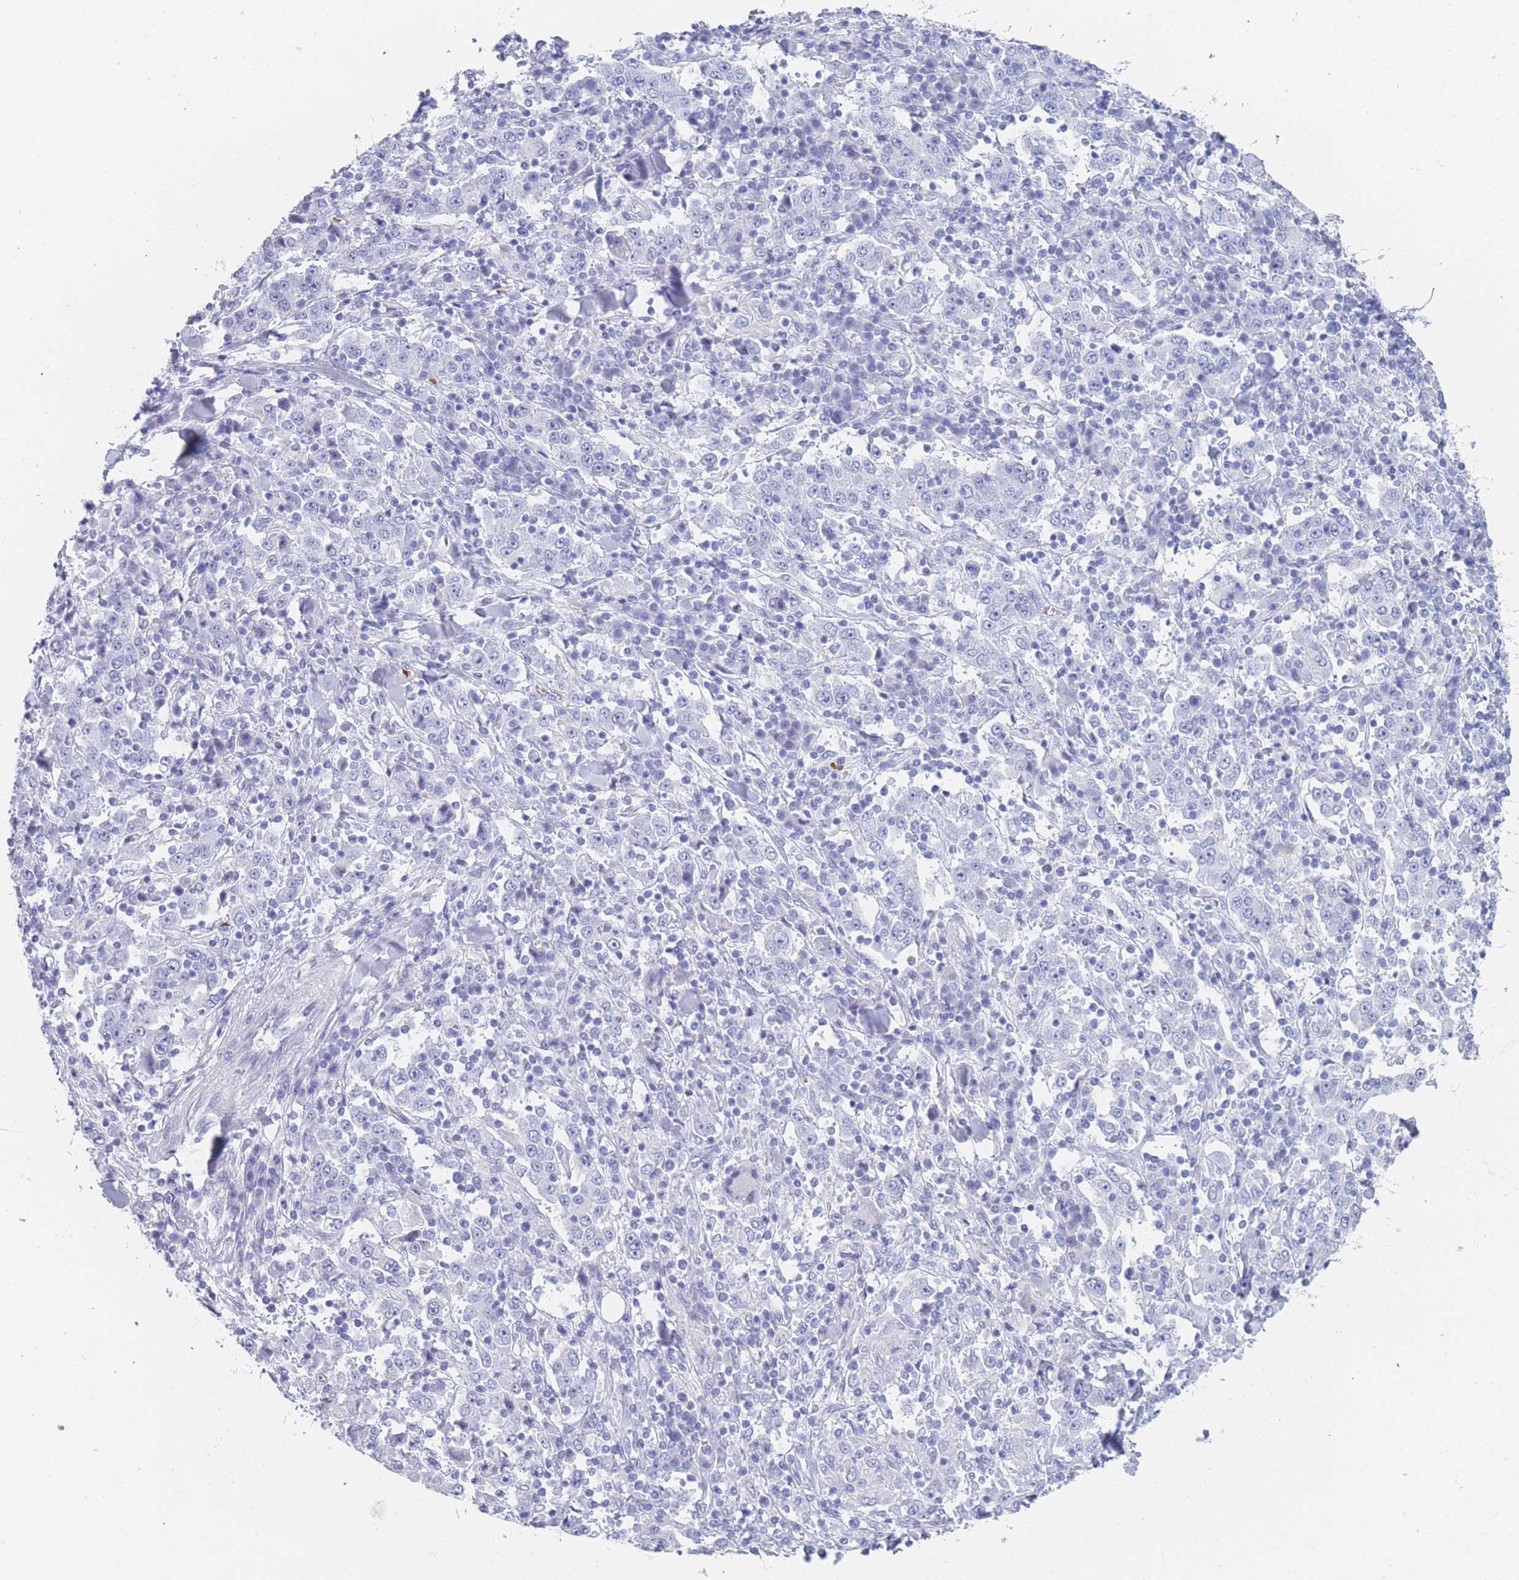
{"staining": {"intensity": "negative", "quantity": "none", "location": "none"}, "tissue": "stomach cancer", "cell_type": "Tumor cells", "image_type": "cancer", "snomed": [{"axis": "morphology", "description": "Normal tissue, NOS"}, {"axis": "morphology", "description": "Adenocarcinoma, NOS"}, {"axis": "topography", "description": "Stomach, upper"}, {"axis": "topography", "description": "Stomach"}], "caption": "IHC of human stomach cancer (adenocarcinoma) displays no staining in tumor cells. (DAB immunohistochemistry (IHC) with hematoxylin counter stain).", "gene": "OR5D16", "patient": {"sex": "male", "age": 59}}